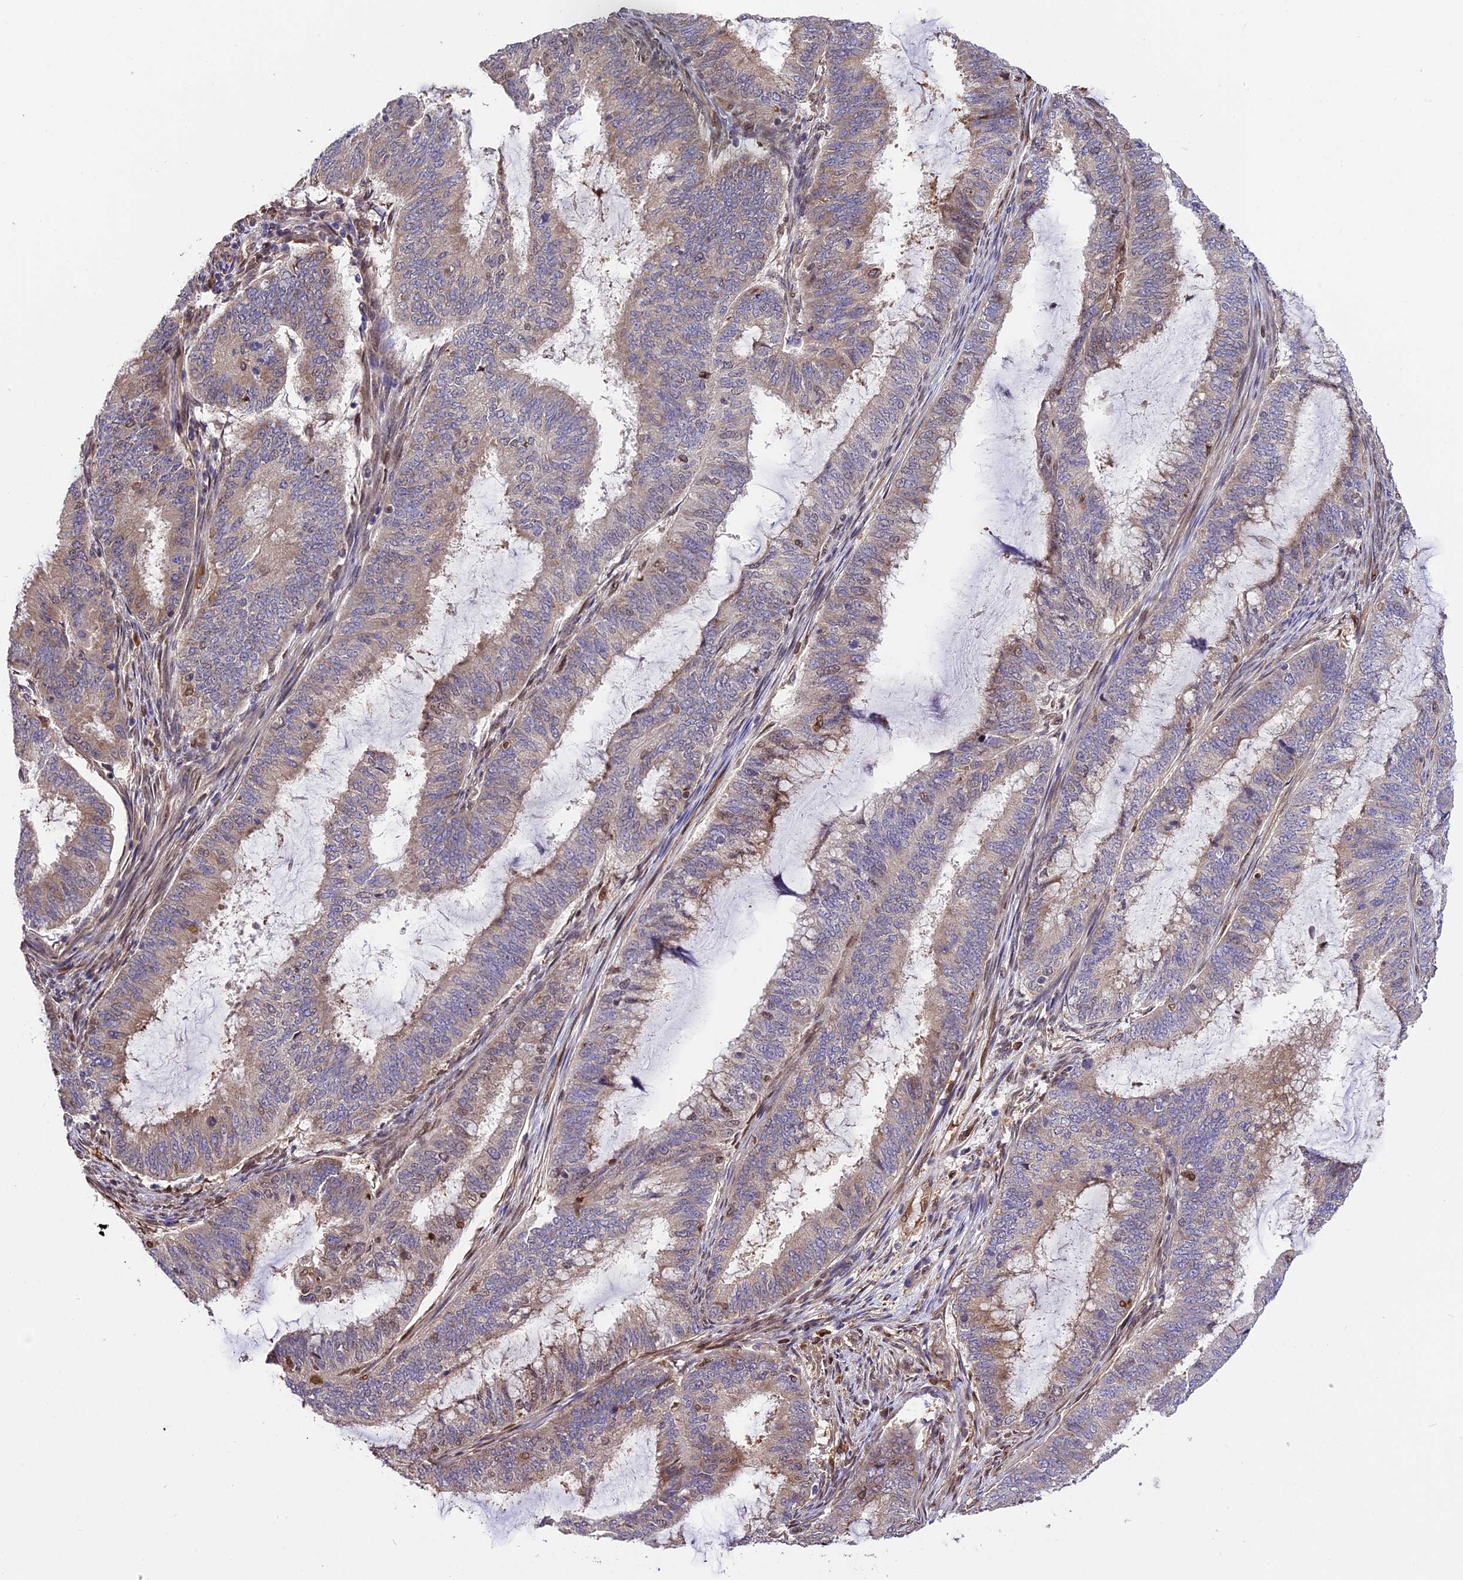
{"staining": {"intensity": "weak", "quantity": "<25%", "location": "cytoplasmic/membranous"}, "tissue": "endometrial cancer", "cell_type": "Tumor cells", "image_type": "cancer", "snomed": [{"axis": "morphology", "description": "Adenocarcinoma, NOS"}, {"axis": "topography", "description": "Endometrium"}], "caption": "The histopathology image reveals no significant positivity in tumor cells of endometrial cancer.", "gene": "HERPUD1", "patient": {"sex": "female", "age": 51}}